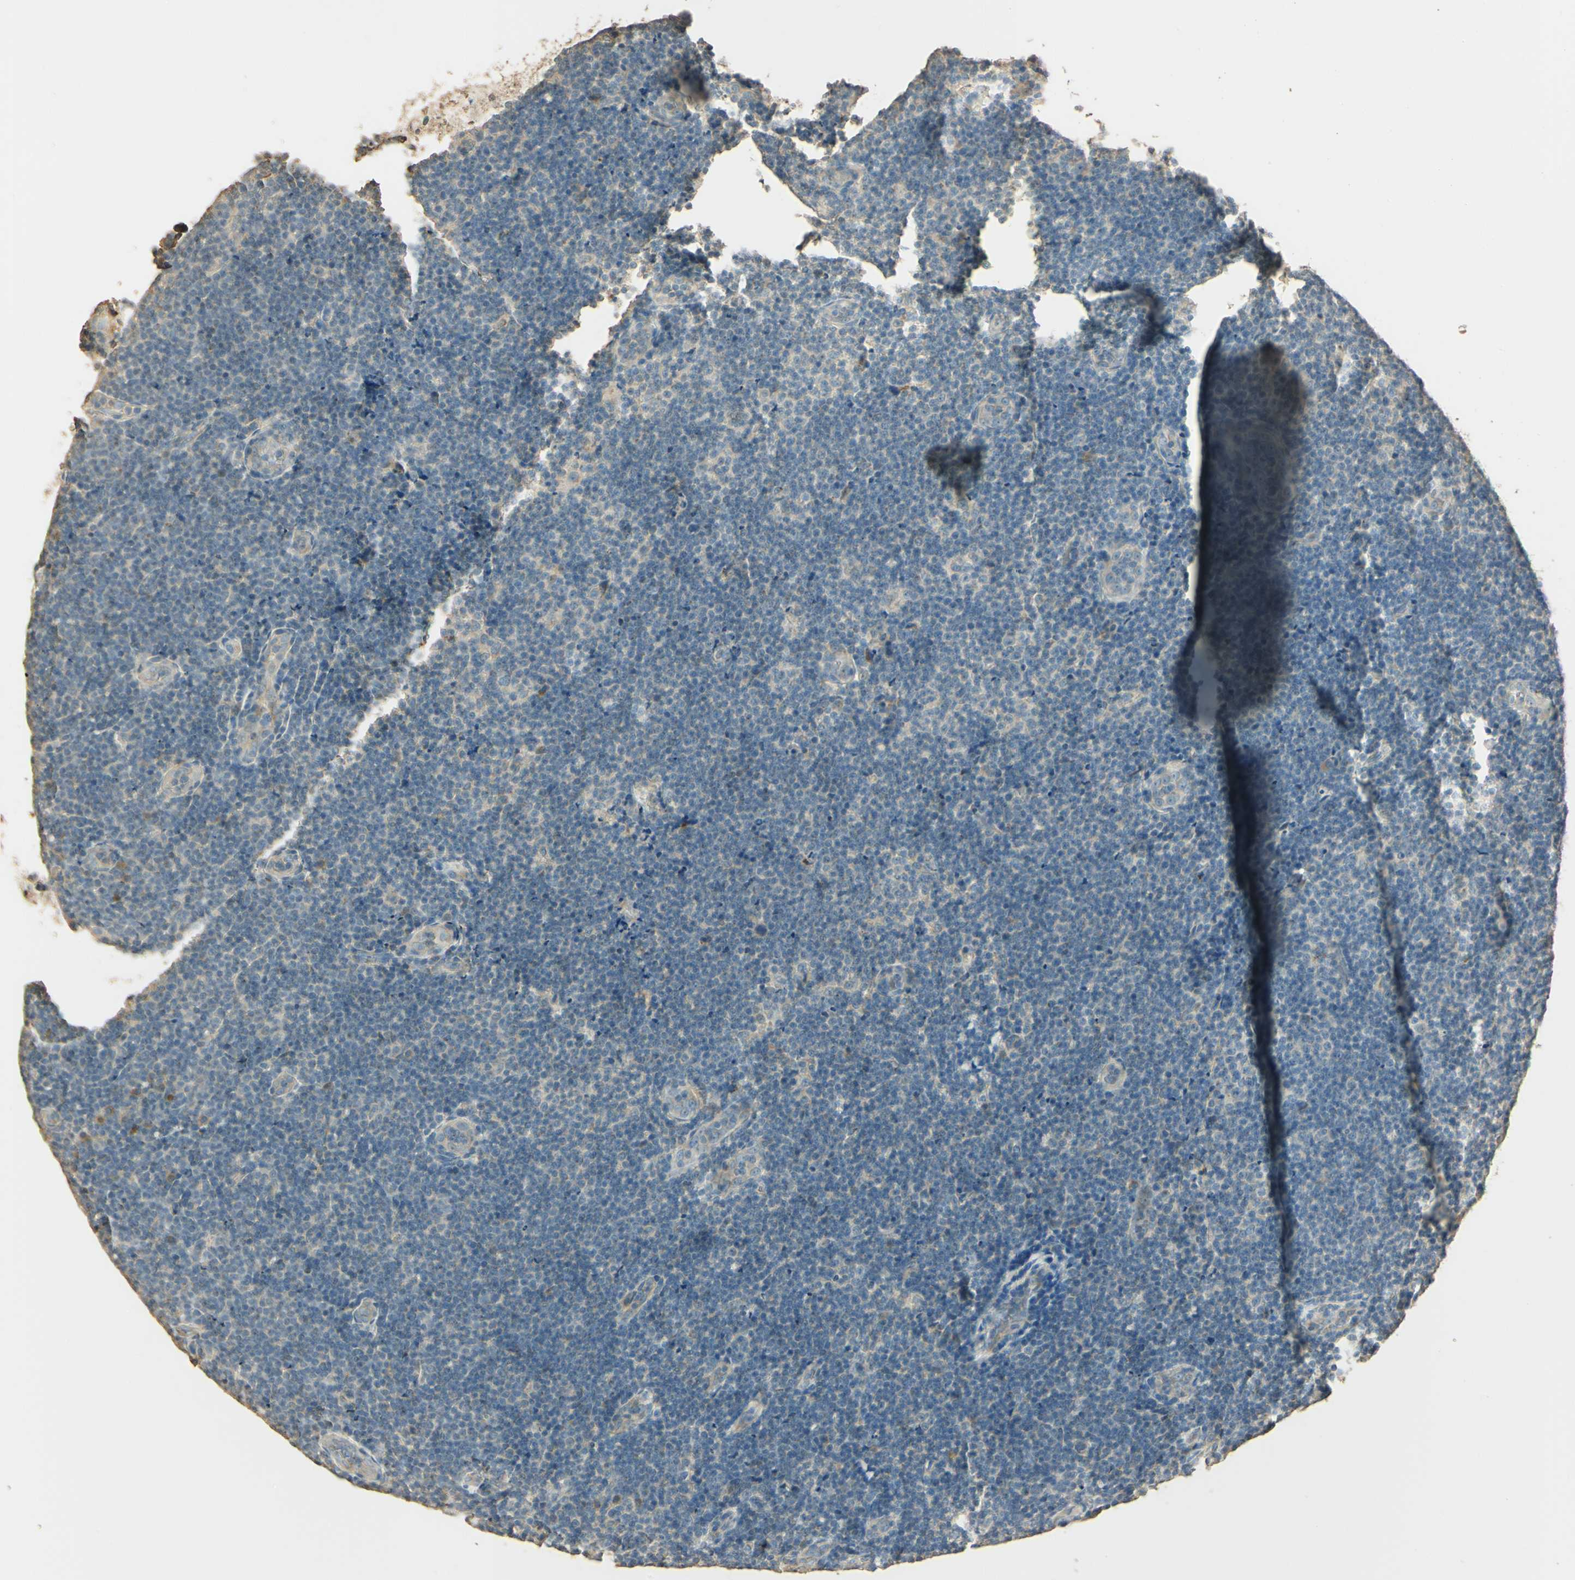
{"staining": {"intensity": "negative", "quantity": "none", "location": "none"}, "tissue": "lymphoma", "cell_type": "Tumor cells", "image_type": "cancer", "snomed": [{"axis": "morphology", "description": "Malignant lymphoma, non-Hodgkin's type, Low grade"}, {"axis": "topography", "description": "Lymph node"}], "caption": "This is an IHC histopathology image of human low-grade malignant lymphoma, non-Hodgkin's type. There is no staining in tumor cells.", "gene": "UXS1", "patient": {"sex": "male", "age": 83}}